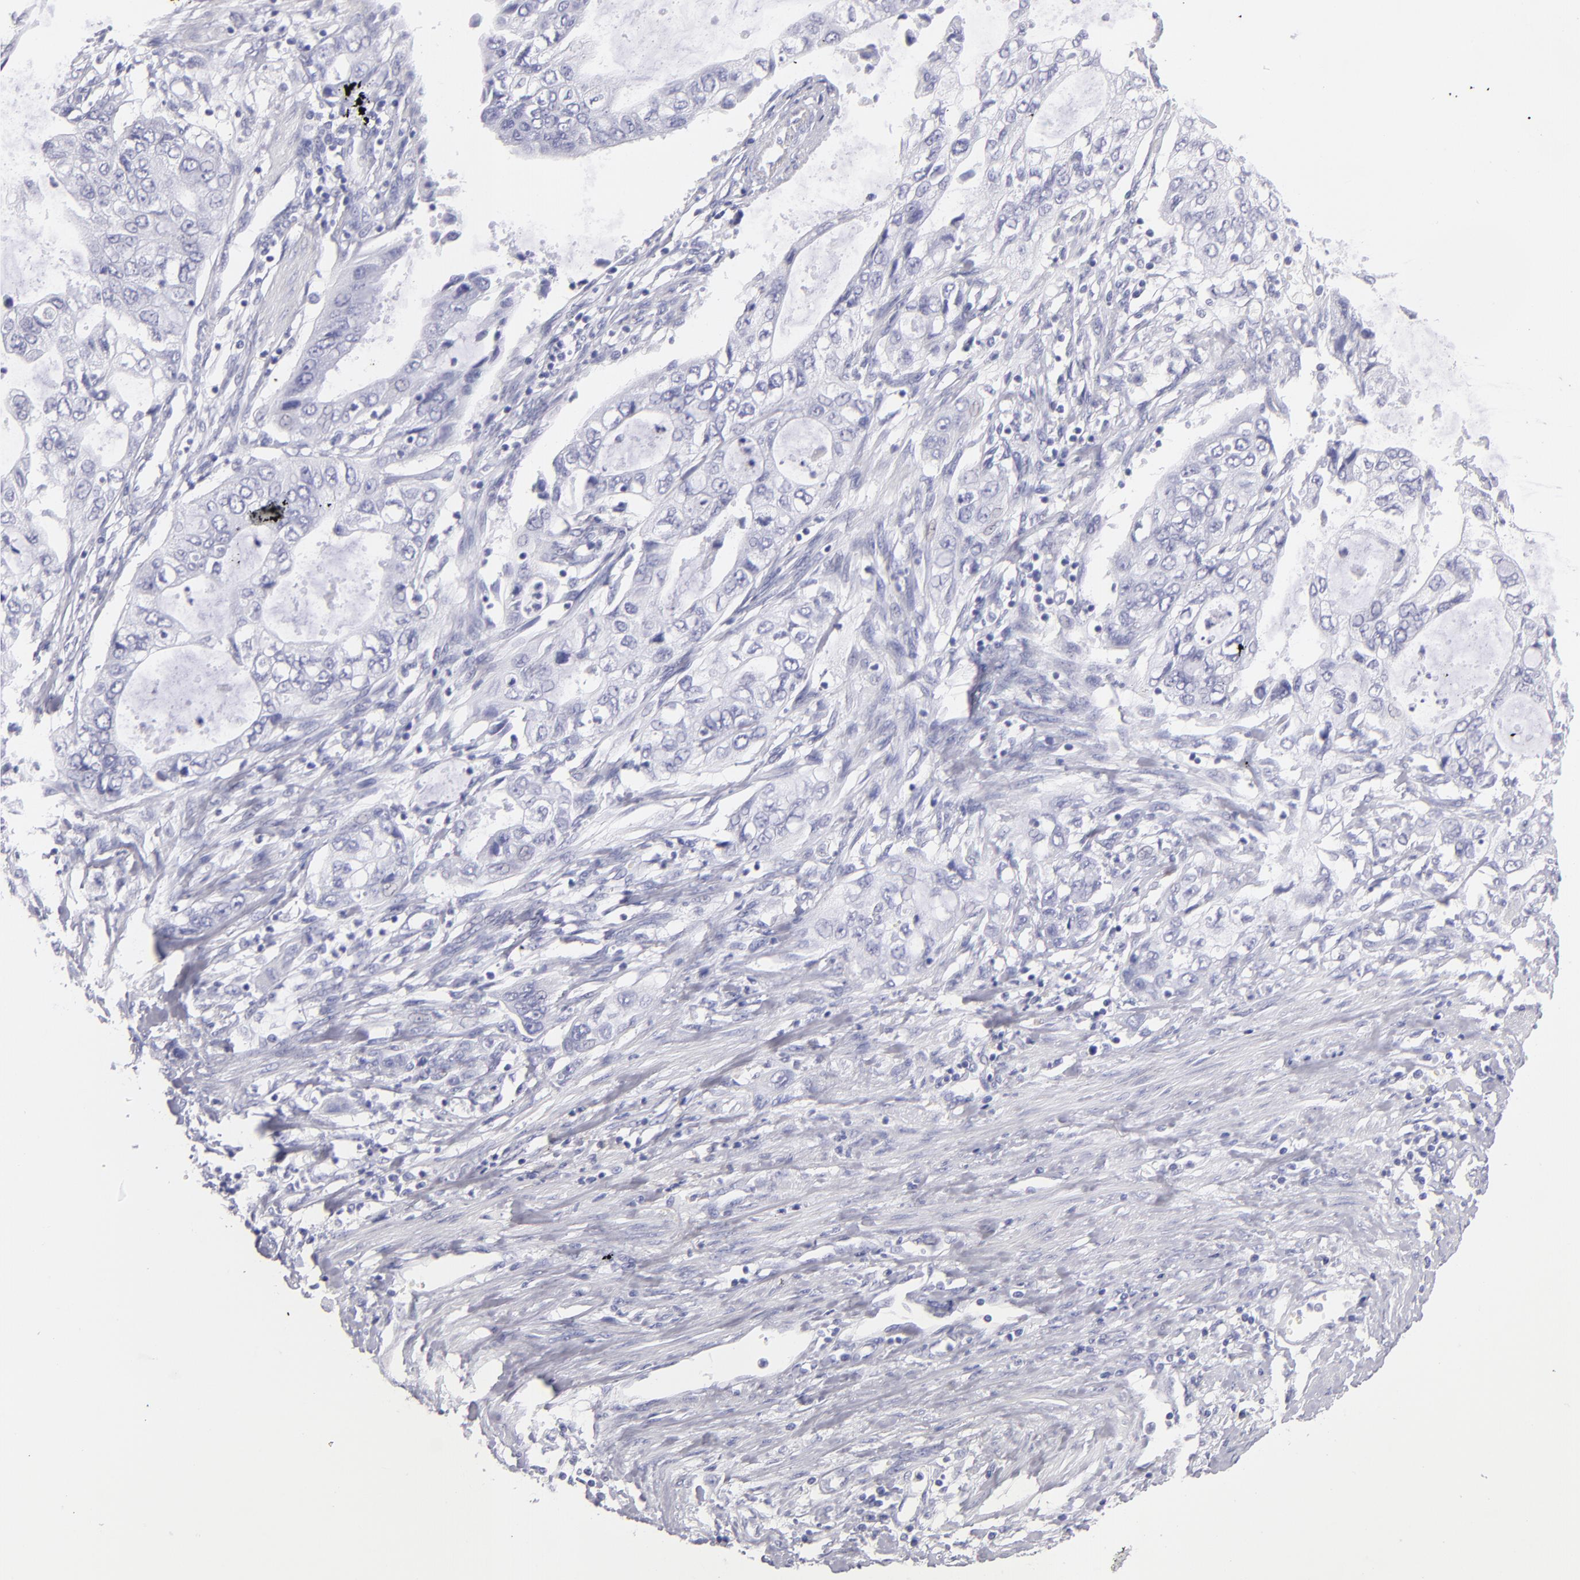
{"staining": {"intensity": "negative", "quantity": "none", "location": "none"}, "tissue": "stomach cancer", "cell_type": "Tumor cells", "image_type": "cancer", "snomed": [{"axis": "morphology", "description": "Adenocarcinoma, NOS"}, {"axis": "topography", "description": "Stomach, upper"}], "caption": "The histopathology image exhibits no significant staining in tumor cells of stomach cancer.", "gene": "PVALB", "patient": {"sex": "female", "age": 52}}